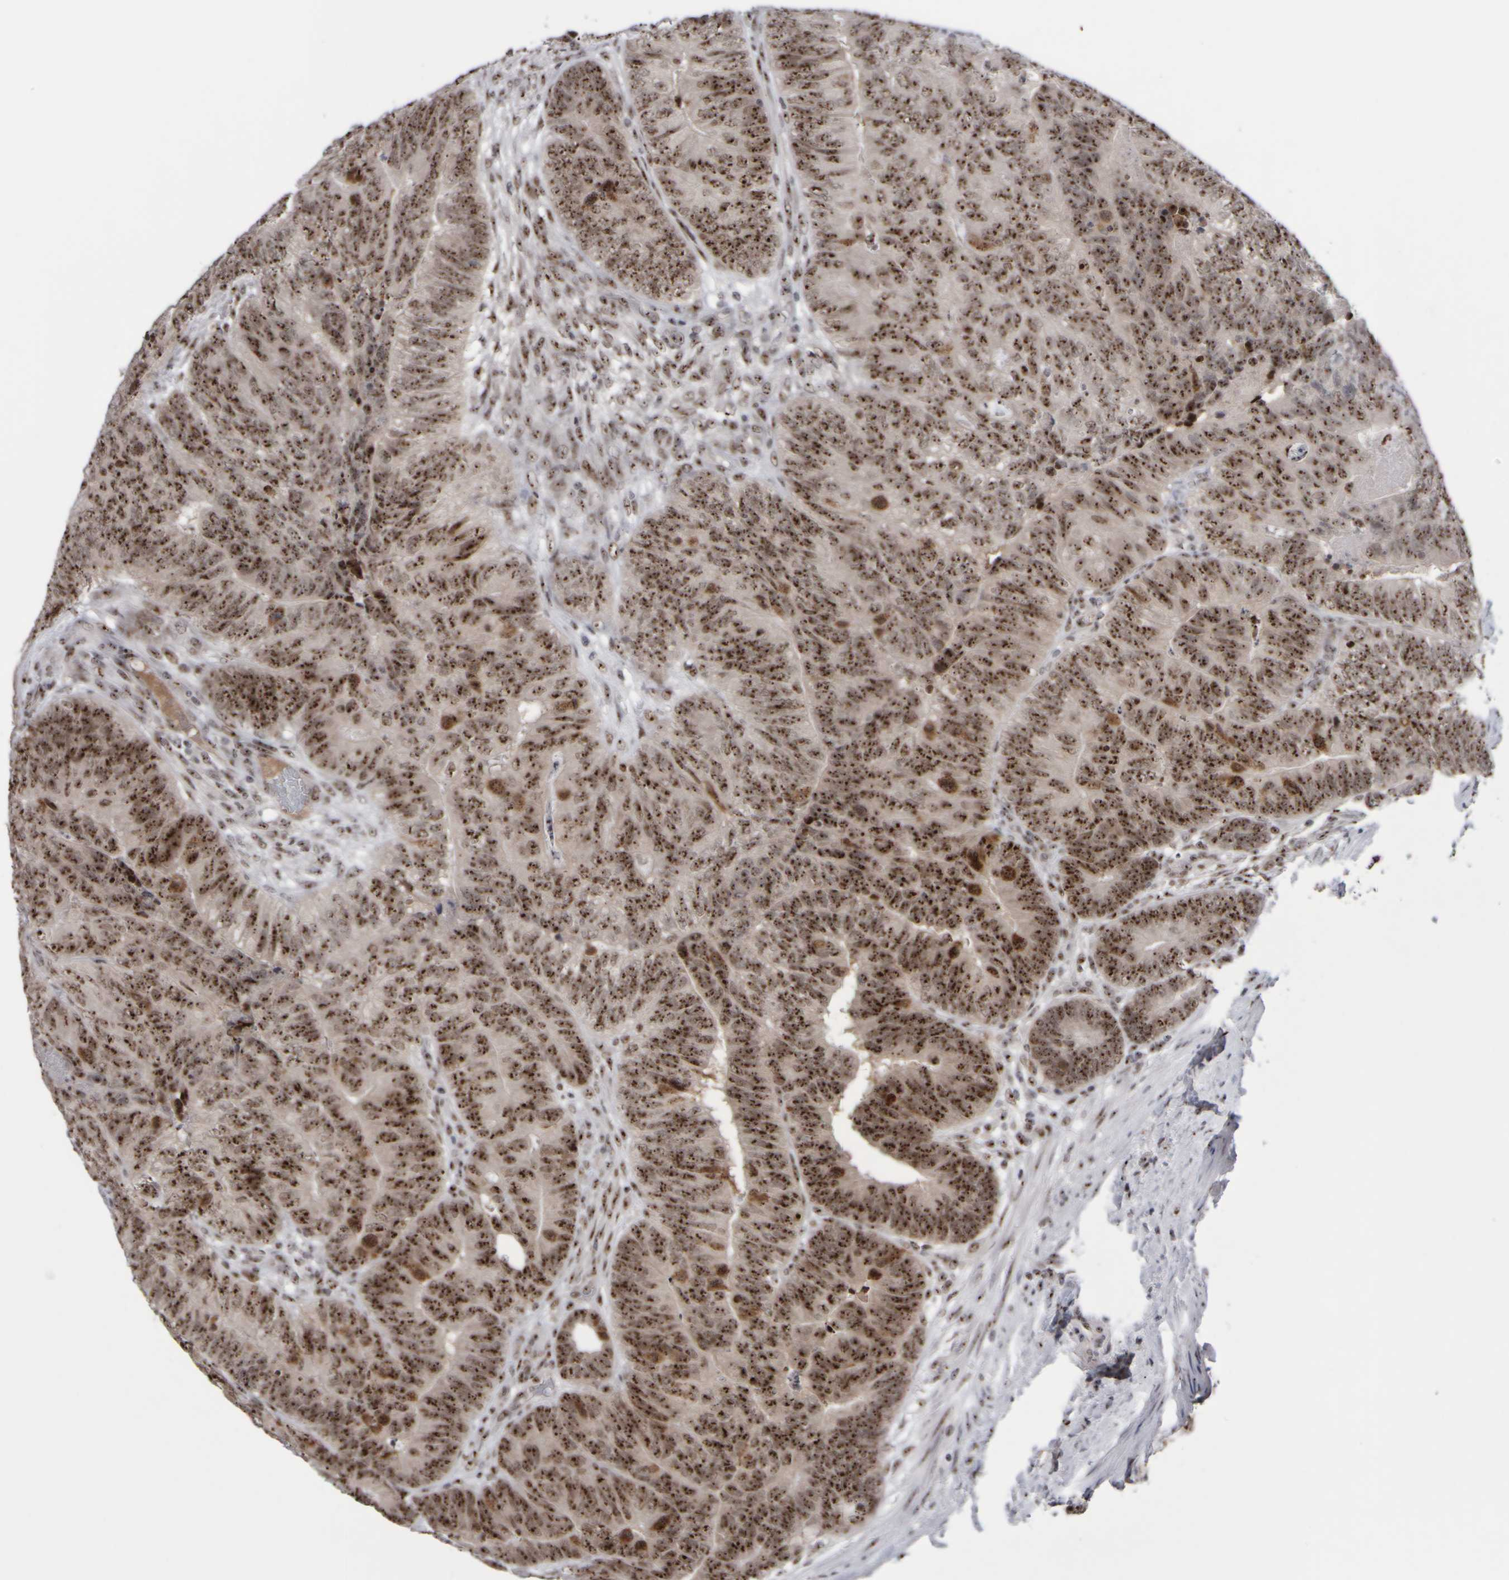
{"staining": {"intensity": "moderate", "quantity": ">75%", "location": "nuclear"}, "tissue": "colorectal cancer", "cell_type": "Tumor cells", "image_type": "cancer", "snomed": [{"axis": "morphology", "description": "Adenocarcinoma, NOS"}, {"axis": "topography", "description": "Colon"}], "caption": "About >75% of tumor cells in adenocarcinoma (colorectal) display moderate nuclear protein positivity as visualized by brown immunohistochemical staining.", "gene": "SURF6", "patient": {"sex": "female", "age": 67}}